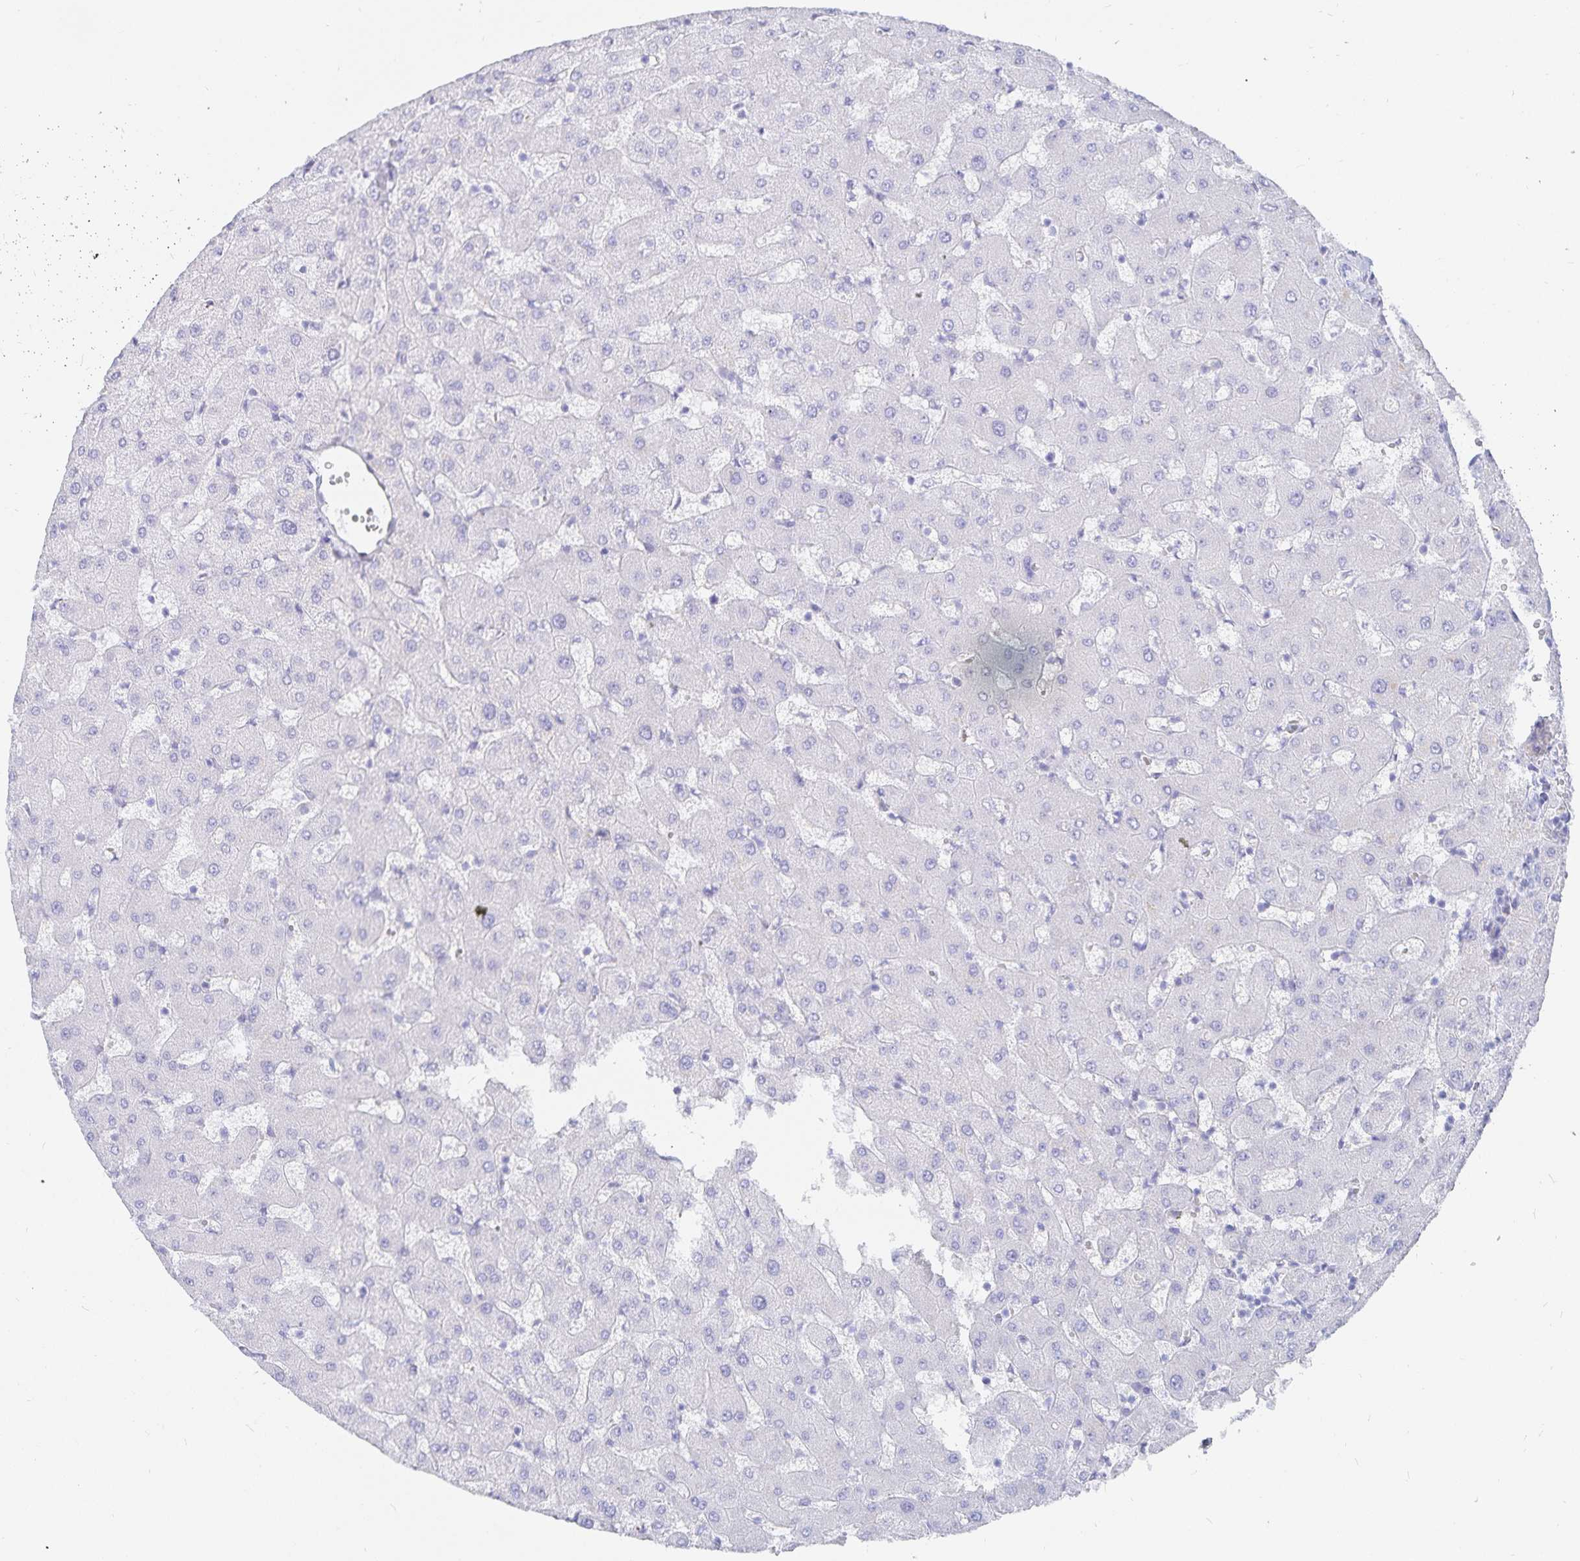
{"staining": {"intensity": "negative", "quantity": "none", "location": "none"}, "tissue": "liver", "cell_type": "Cholangiocytes", "image_type": "normal", "snomed": [{"axis": "morphology", "description": "Normal tissue, NOS"}, {"axis": "topography", "description": "Liver"}], "caption": "A histopathology image of human liver is negative for staining in cholangiocytes. Brightfield microscopy of immunohistochemistry (IHC) stained with DAB (3,3'-diaminobenzidine) (brown) and hematoxylin (blue), captured at high magnification.", "gene": "INSL5", "patient": {"sex": "female", "age": 63}}